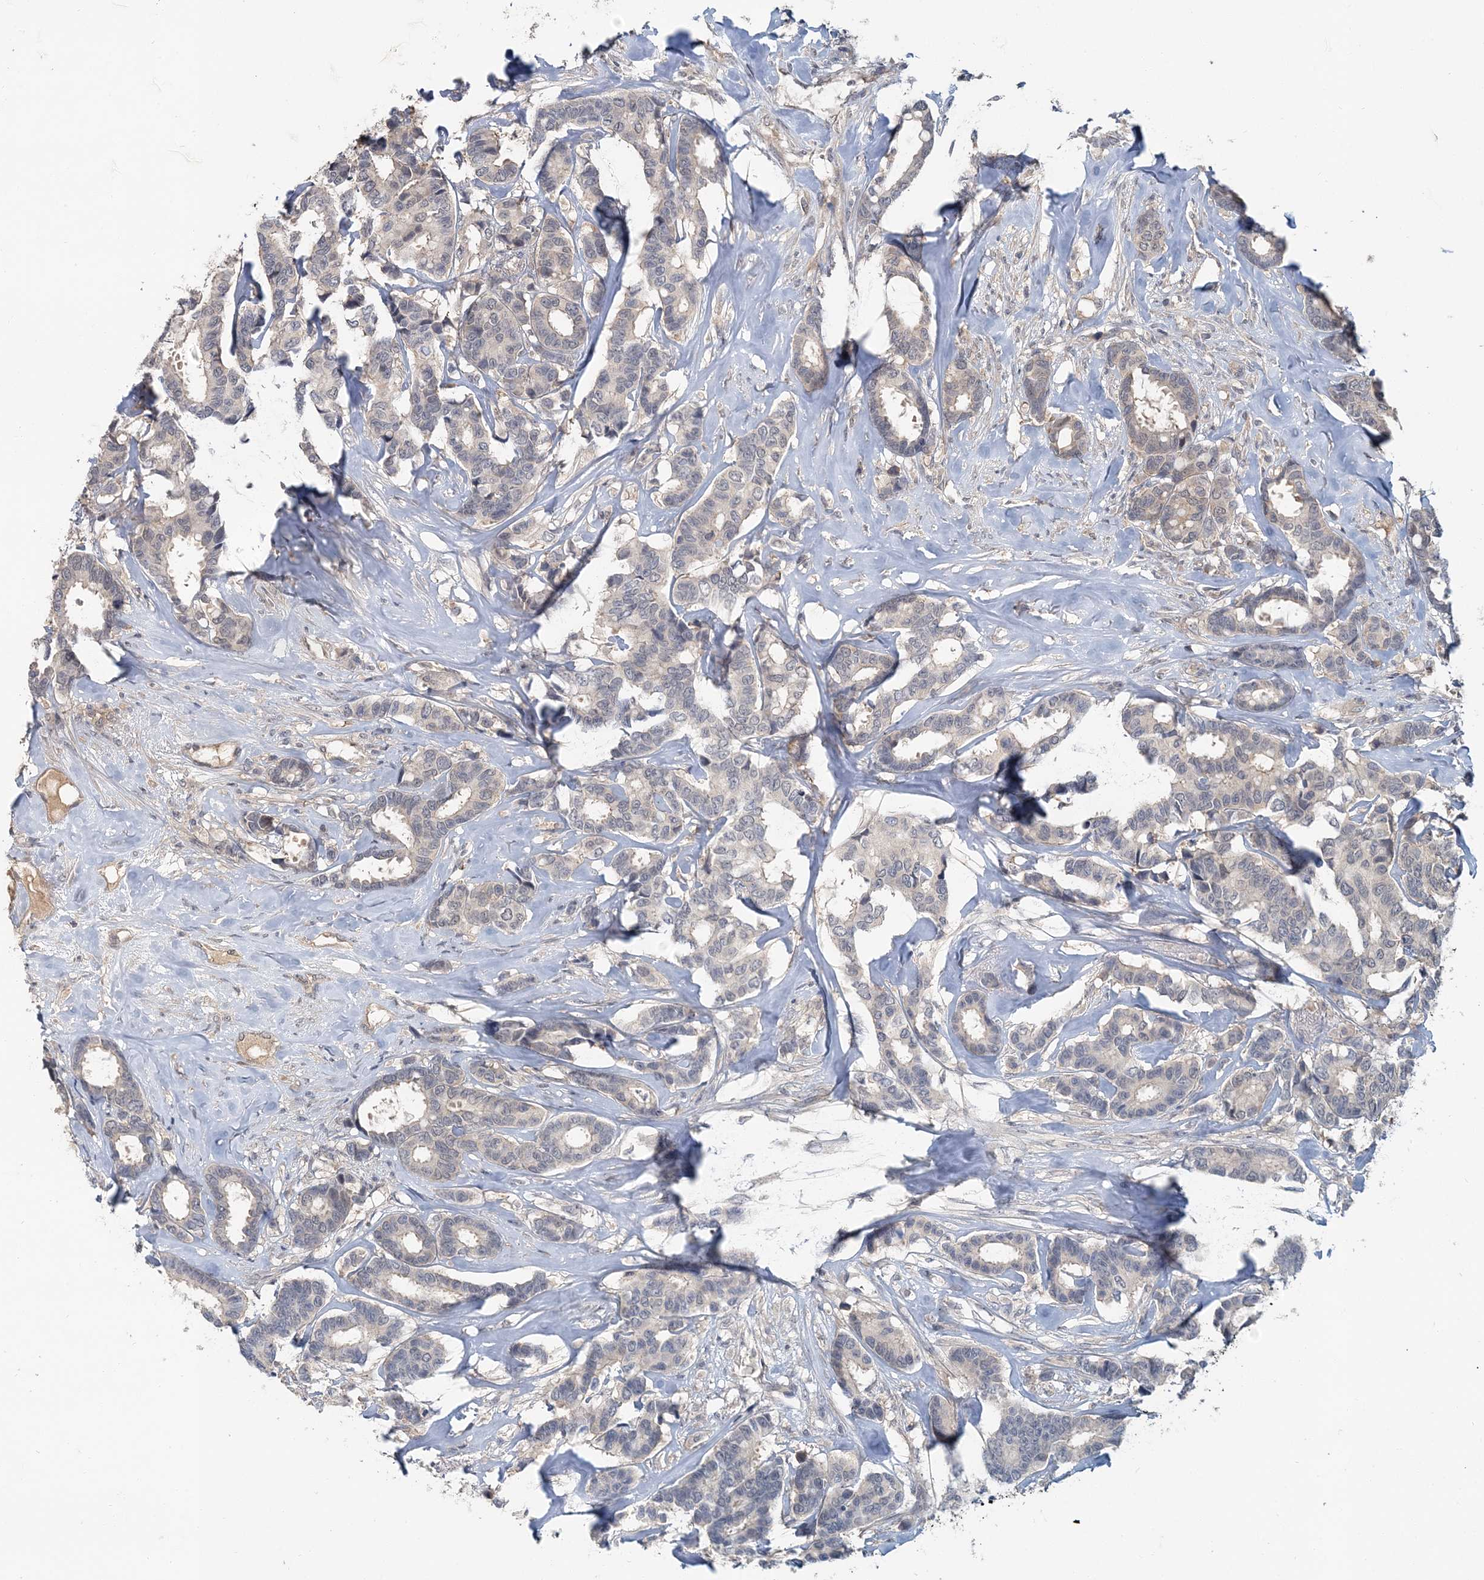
{"staining": {"intensity": "weak", "quantity": "<25%", "location": "cytoplasmic/membranous"}, "tissue": "breast cancer", "cell_type": "Tumor cells", "image_type": "cancer", "snomed": [{"axis": "morphology", "description": "Duct carcinoma"}, {"axis": "topography", "description": "Breast"}], "caption": "Tumor cells show no significant protein positivity in breast cancer (invasive ductal carcinoma).", "gene": "RNF25", "patient": {"sex": "female", "age": 87}}